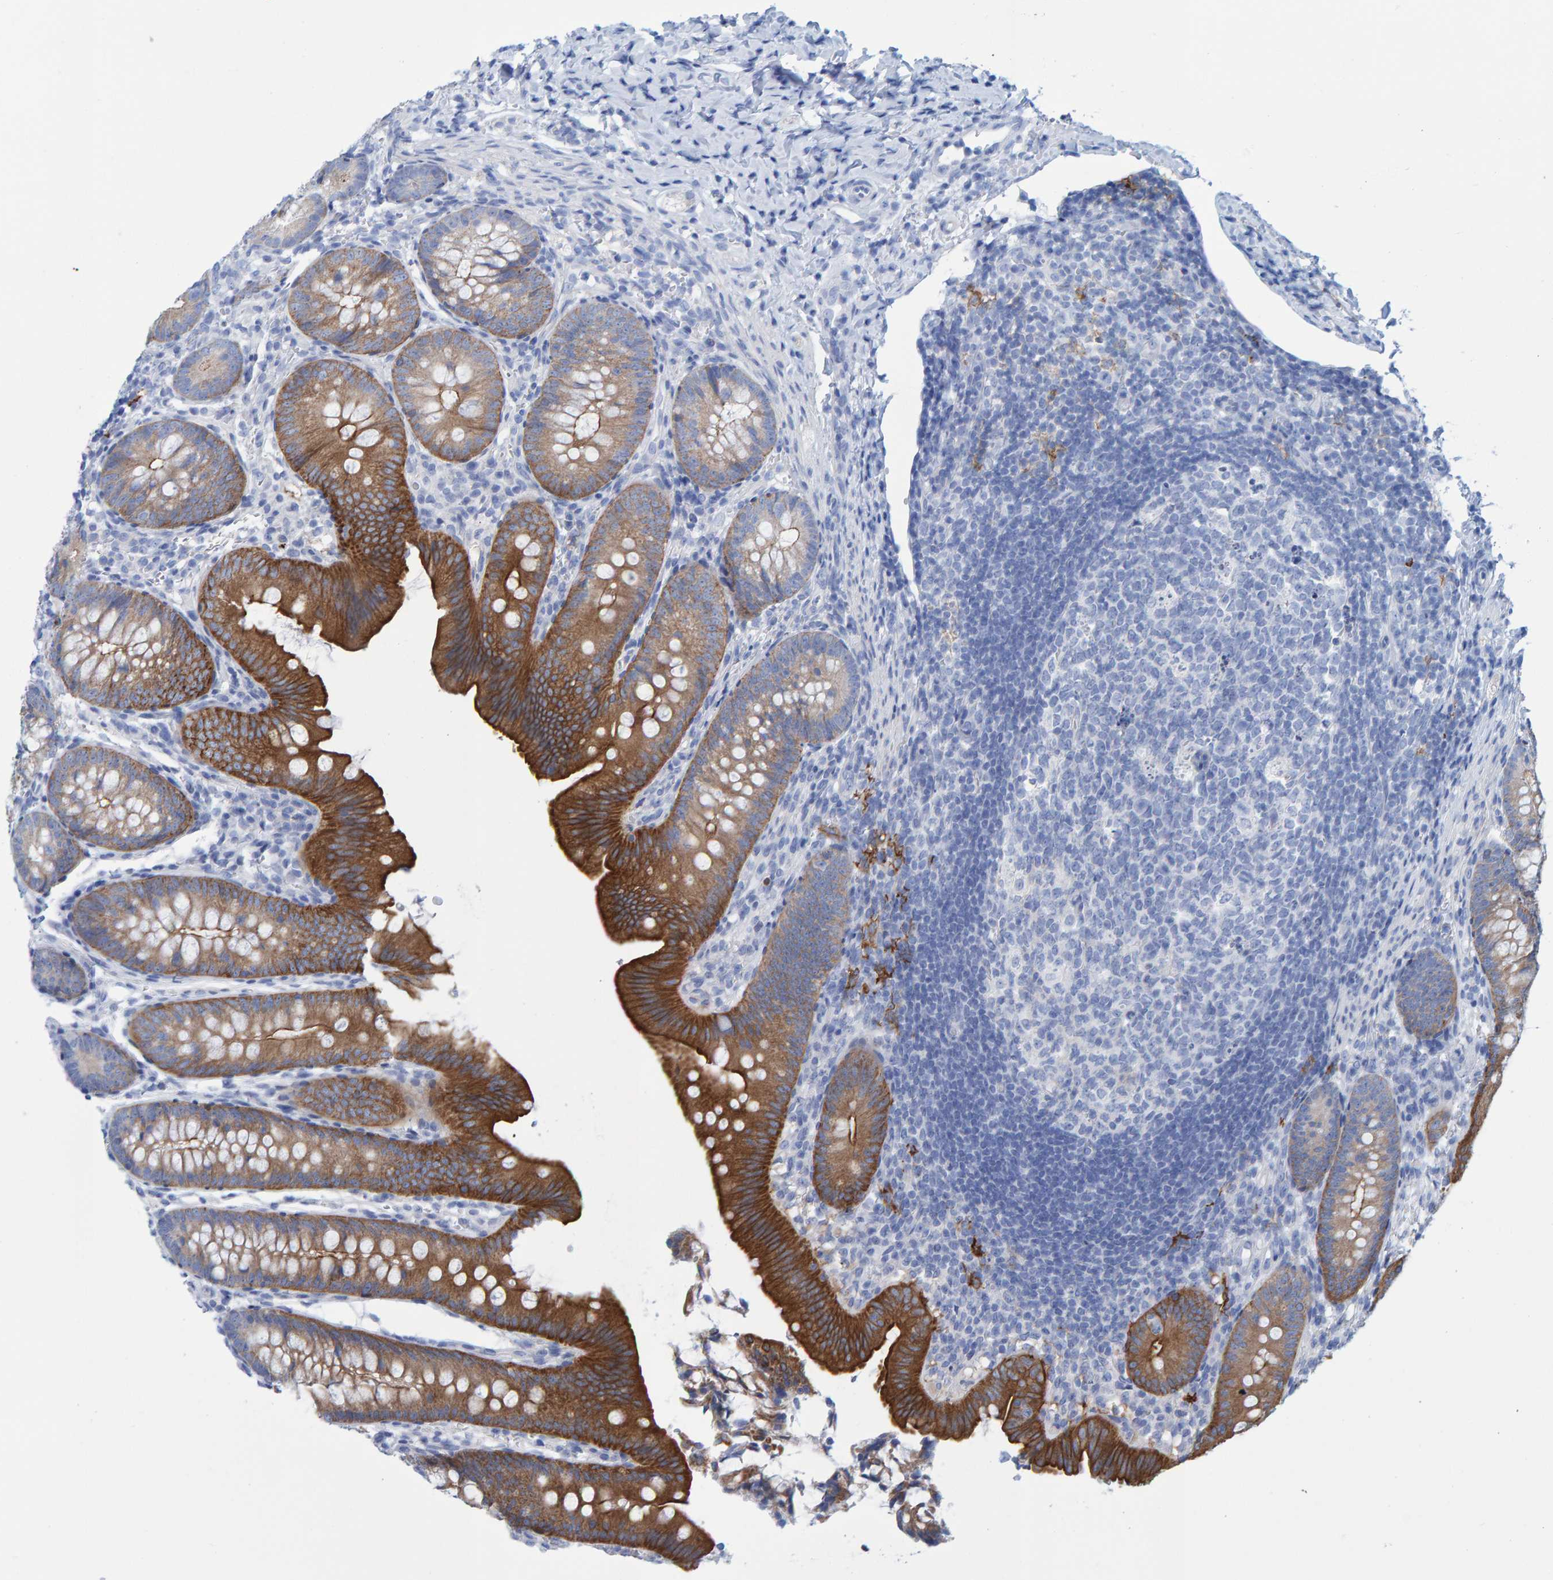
{"staining": {"intensity": "strong", "quantity": ">75%", "location": "cytoplasmic/membranous"}, "tissue": "appendix", "cell_type": "Glandular cells", "image_type": "normal", "snomed": [{"axis": "morphology", "description": "Normal tissue, NOS"}, {"axis": "topography", "description": "Appendix"}], "caption": "IHC (DAB (3,3'-diaminobenzidine)) staining of normal human appendix exhibits strong cytoplasmic/membranous protein expression in approximately >75% of glandular cells. The protein is stained brown, and the nuclei are stained in blue (DAB IHC with brightfield microscopy, high magnification).", "gene": "JAKMIP3", "patient": {"sex": "male", "age": 1}}